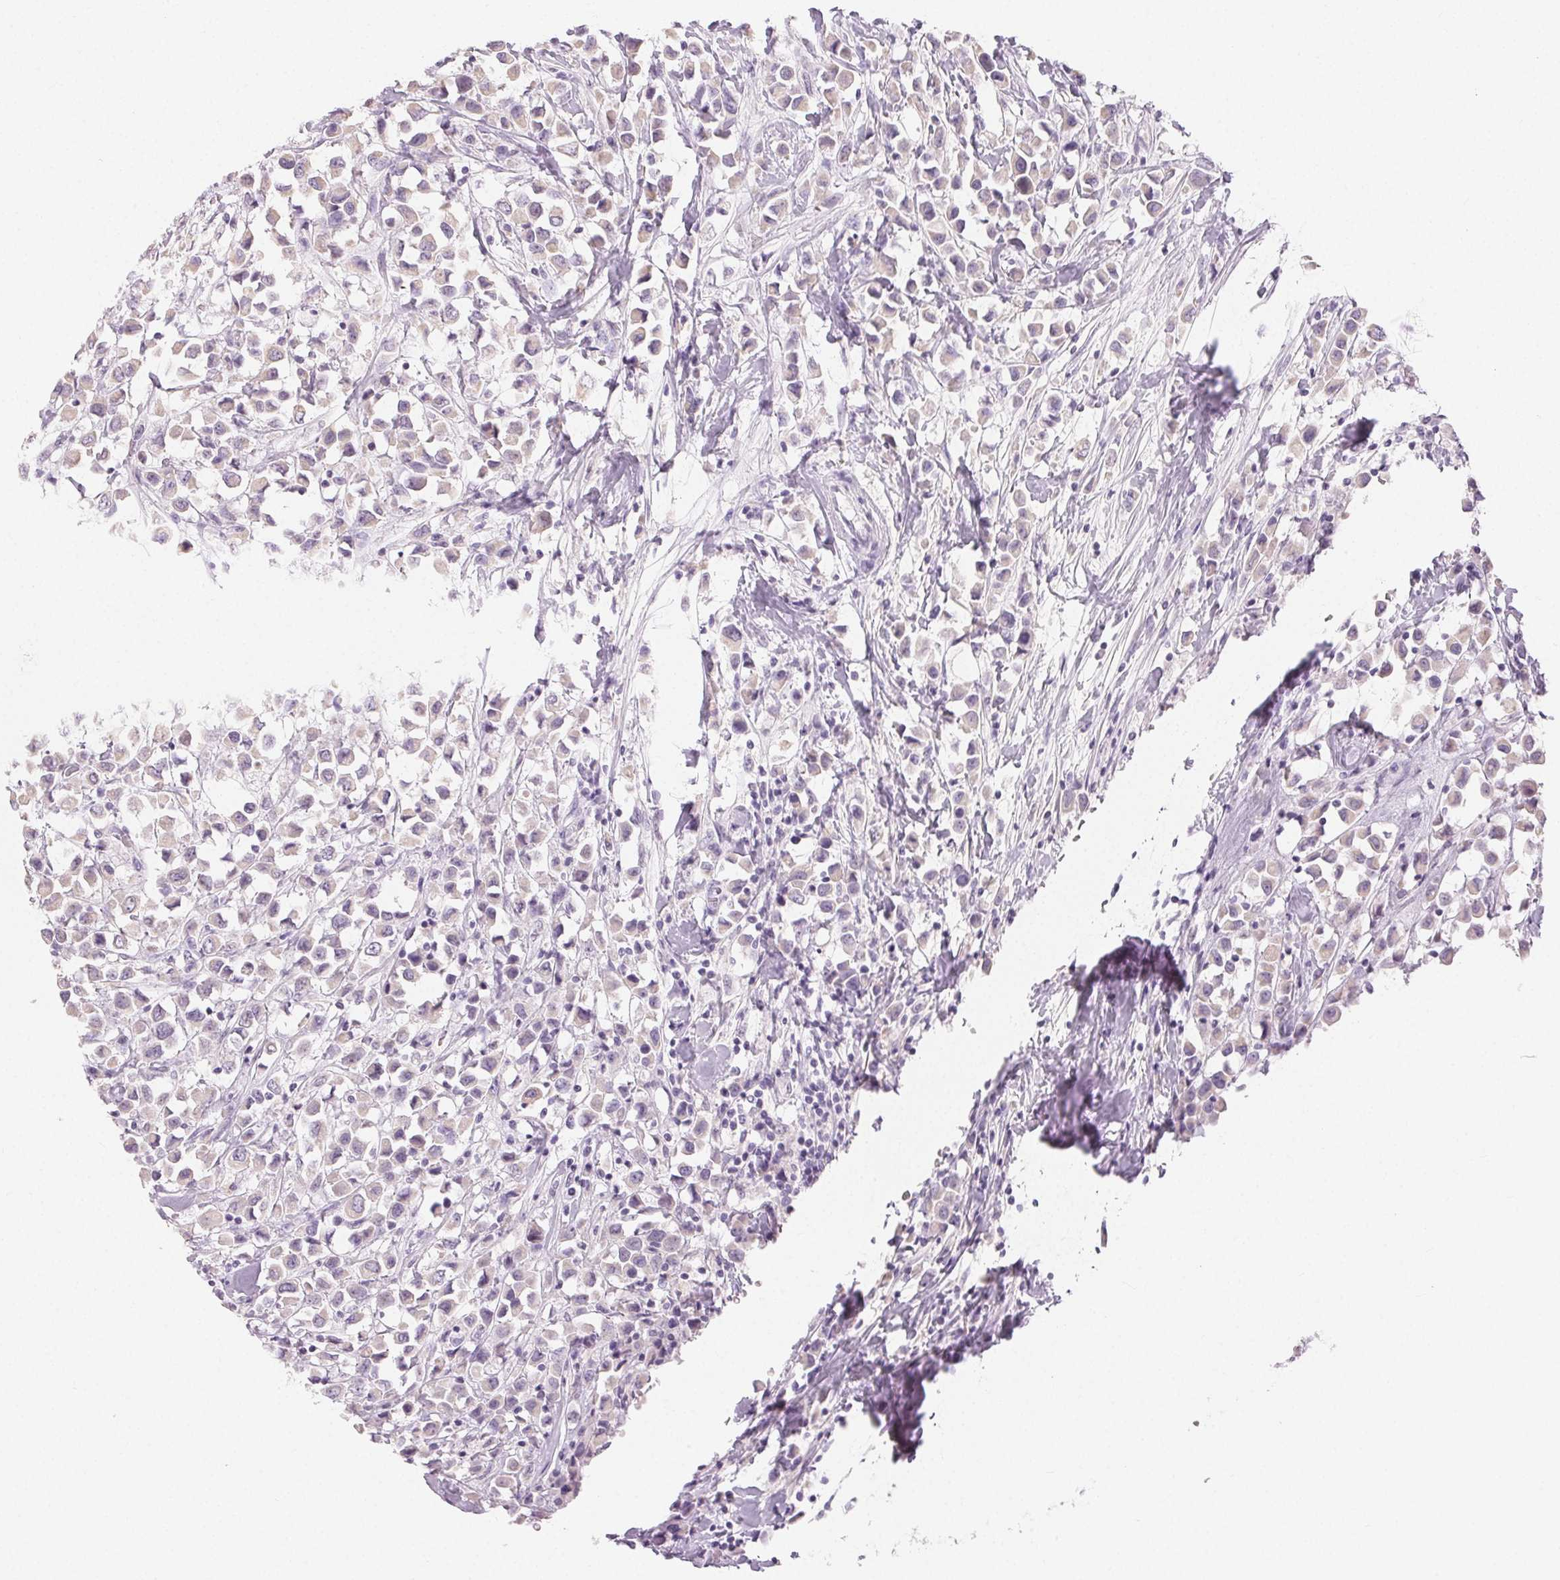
{"staining": {"intensity": "negative", "quantity": "none", "location": "none"}, "tissue": "breast cancer", "cell_type": "Tumor cells", "image_type": "cancer", "snomed": [{"axis": "morphology", "description": "Duct carcinoma"}, {"axis": "topography", "description": "Breast"}], "caption": "Protein analysis of intraductal carcinoma (breast) reveals no significant expression in tumor cells.", "gene": "SFTPD", "patient": {"sex": "female", "age": 61}}